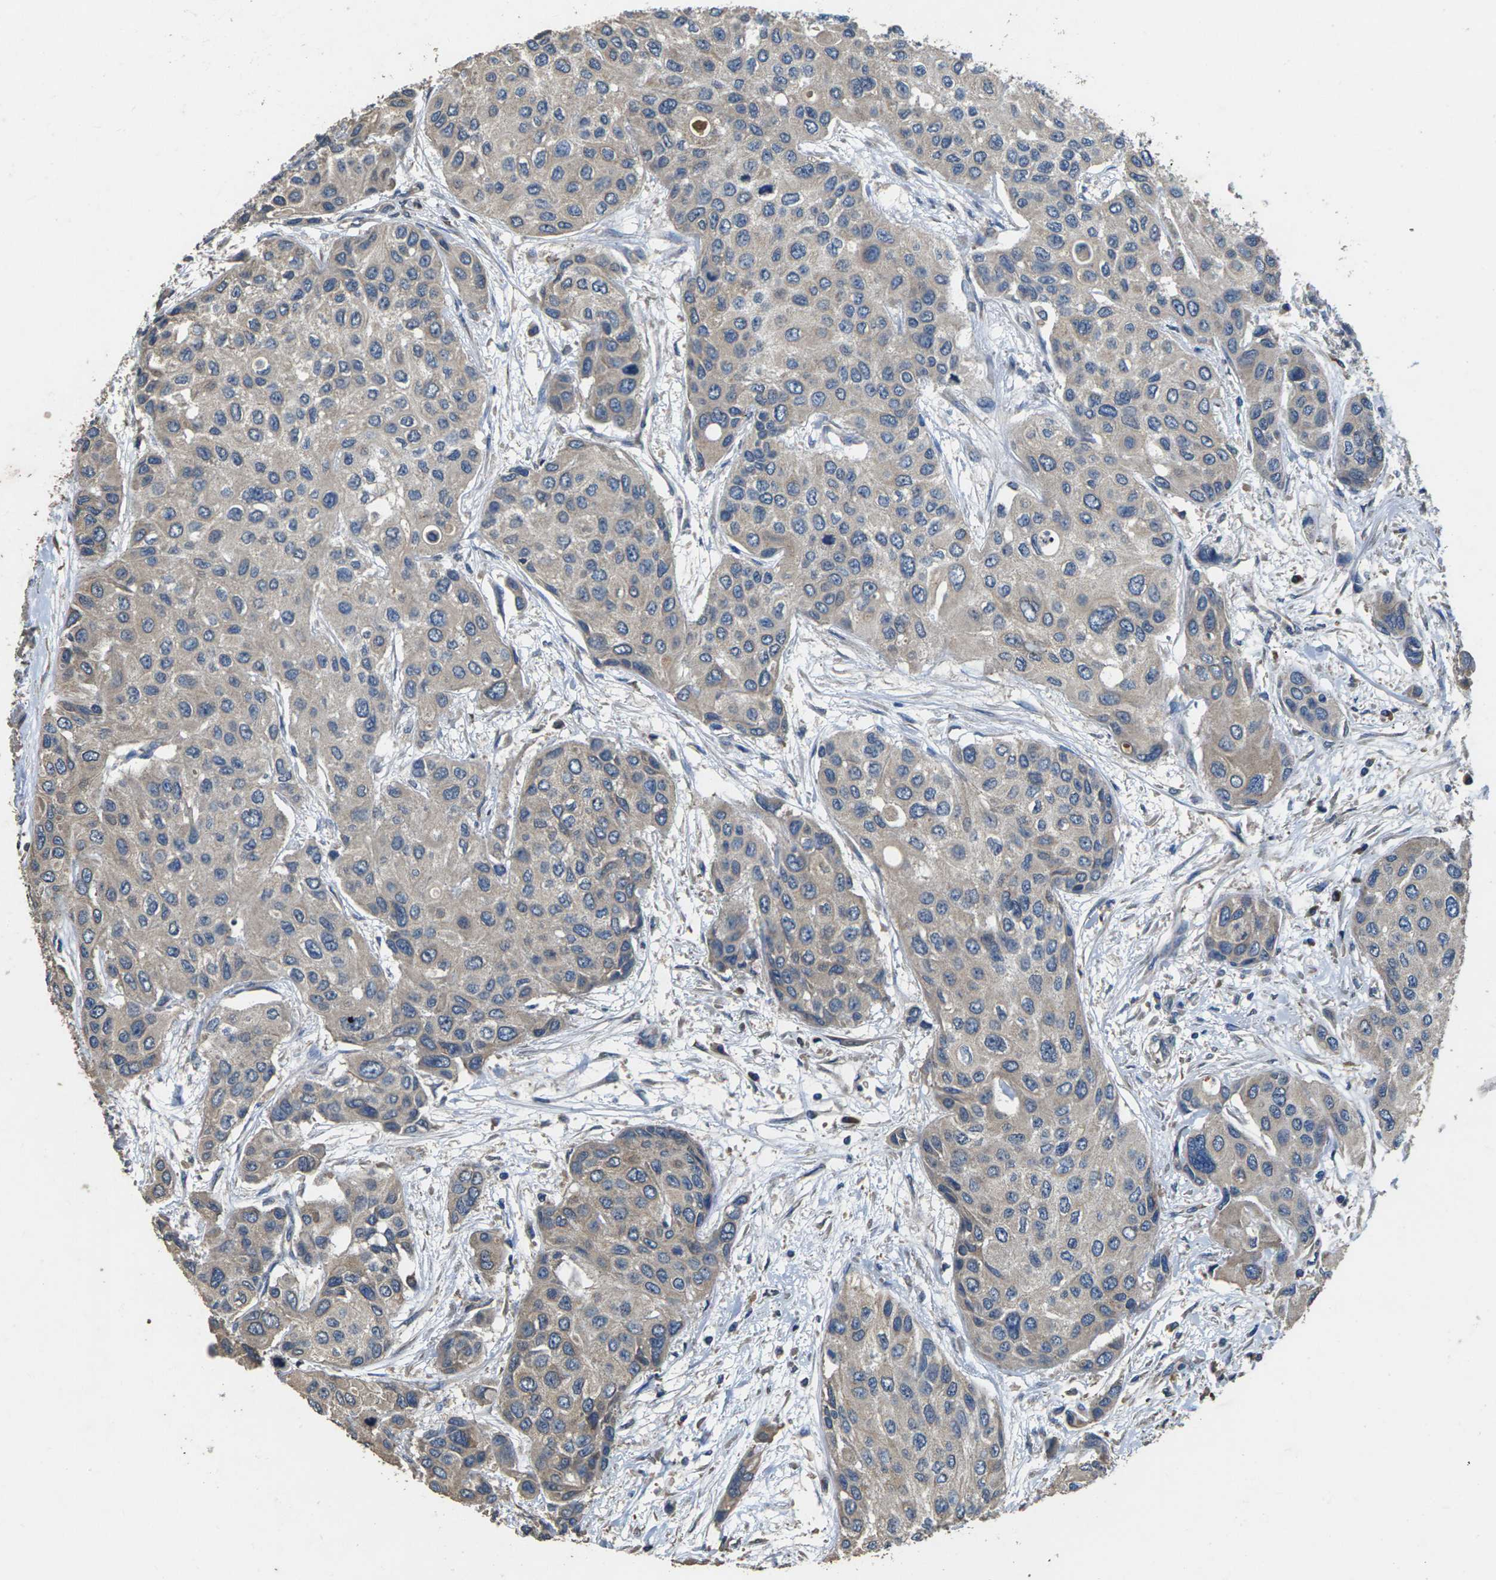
{"staining": {"intensity": "weak", "quantity": "<25%", "location": "cytoplasmic/membranous"}, "tissue": "urothelial cancer", "cell_type": "Tumor cells", "image_type": "cancer", "snomed": [{"axis": "morphology", "description": "Urothelial carcinoma, High grade"}, {"axis": "topography", "description": "Urinary bladder"}], "caption": "The image exhibits no significant positivity in tumor cells of urothelial cancer. (DAB IHC, high magnification).", "gene": "B4GAT1", "patient": {"sex": "female", "age": 56}}